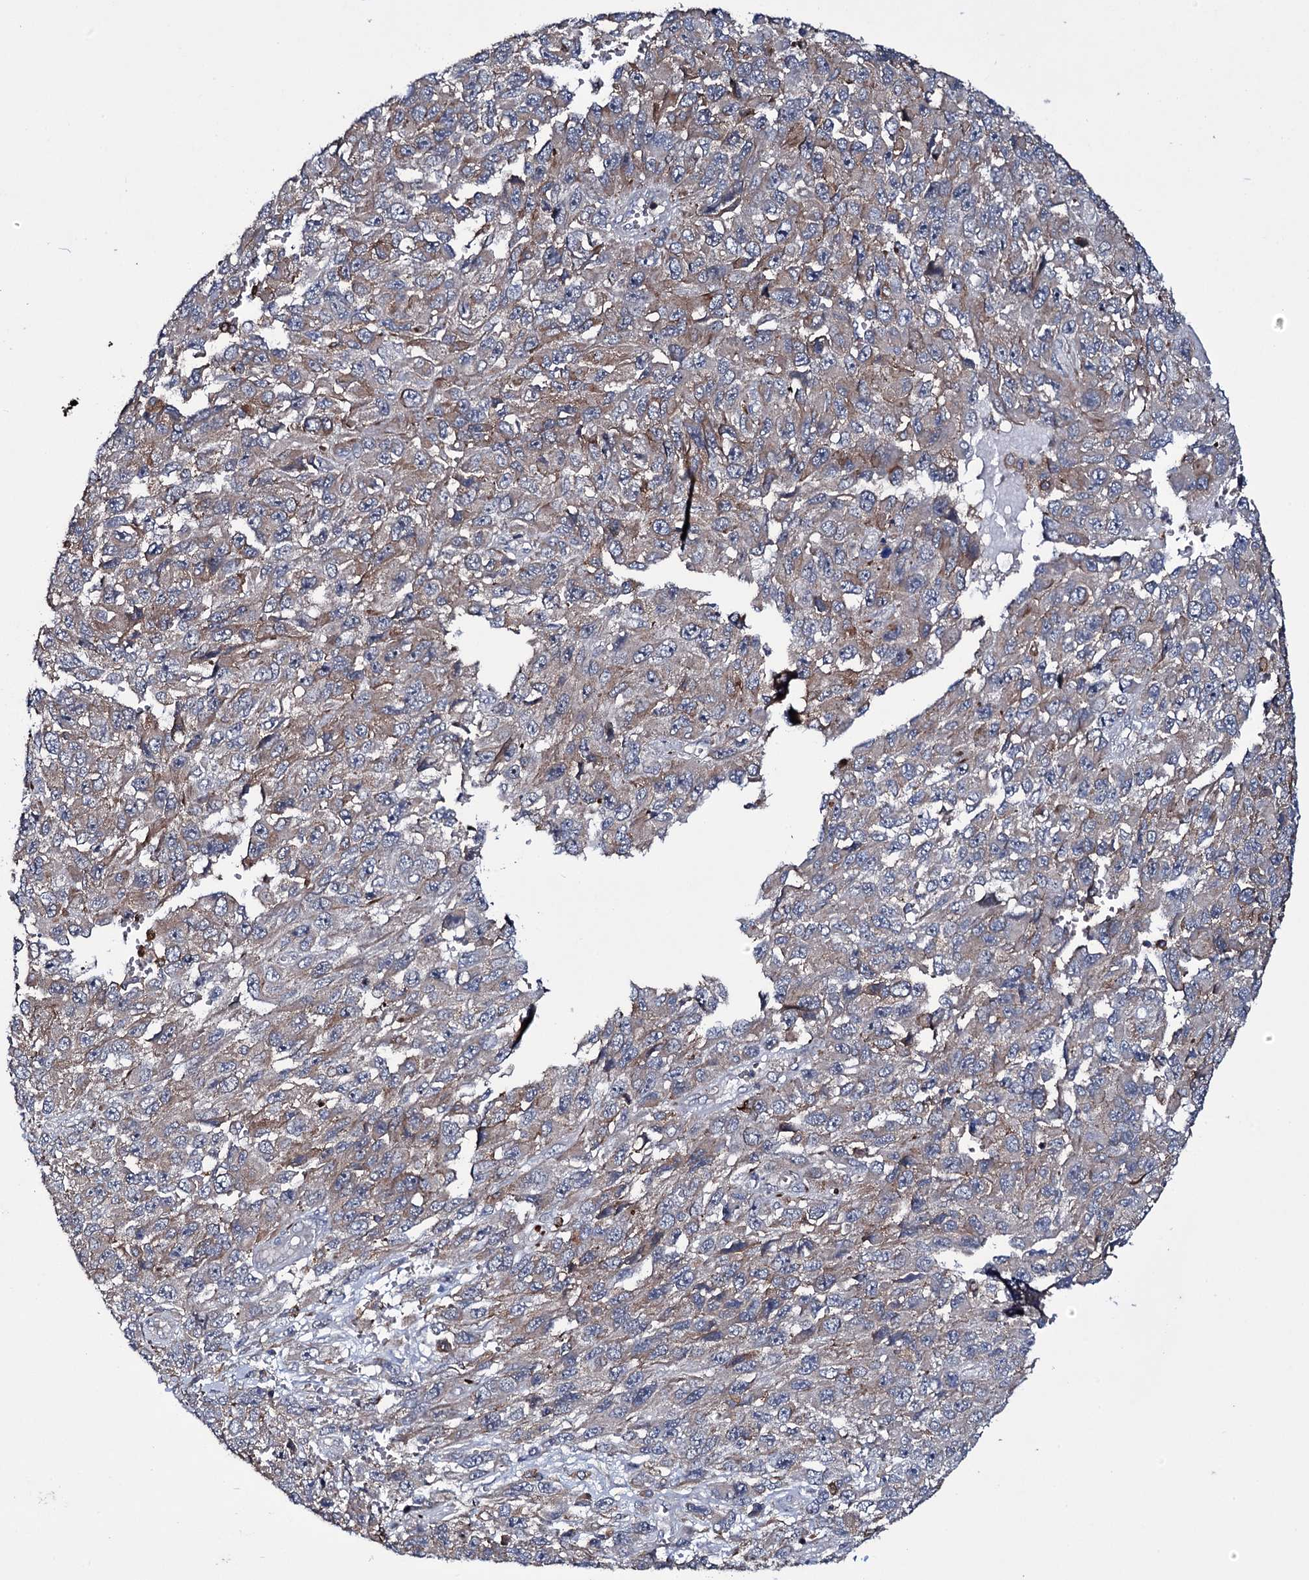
{"staining": {"intensity": "weak", "quantity": "25%-75%", "location": "cytoplasmic/membranous"}, "tissue": "melanoma", "cell_type": "Tumor cells", "image_type": "cancer", "snomed": [{"axis": "morphology", "description": "Normal tissue, NOS"}, {"axis": "morphology", "description": "Malignant melanoma, NOS"}, {"axis": "topography", "description": "Skin"}], "caption": "A brown stain shows weak cytoplasmic/membranous positivity of a protein in human malignant melanoma tumor cells.", "gene": "VAMP8", "patient": {"sex": "female", "age": 96}}